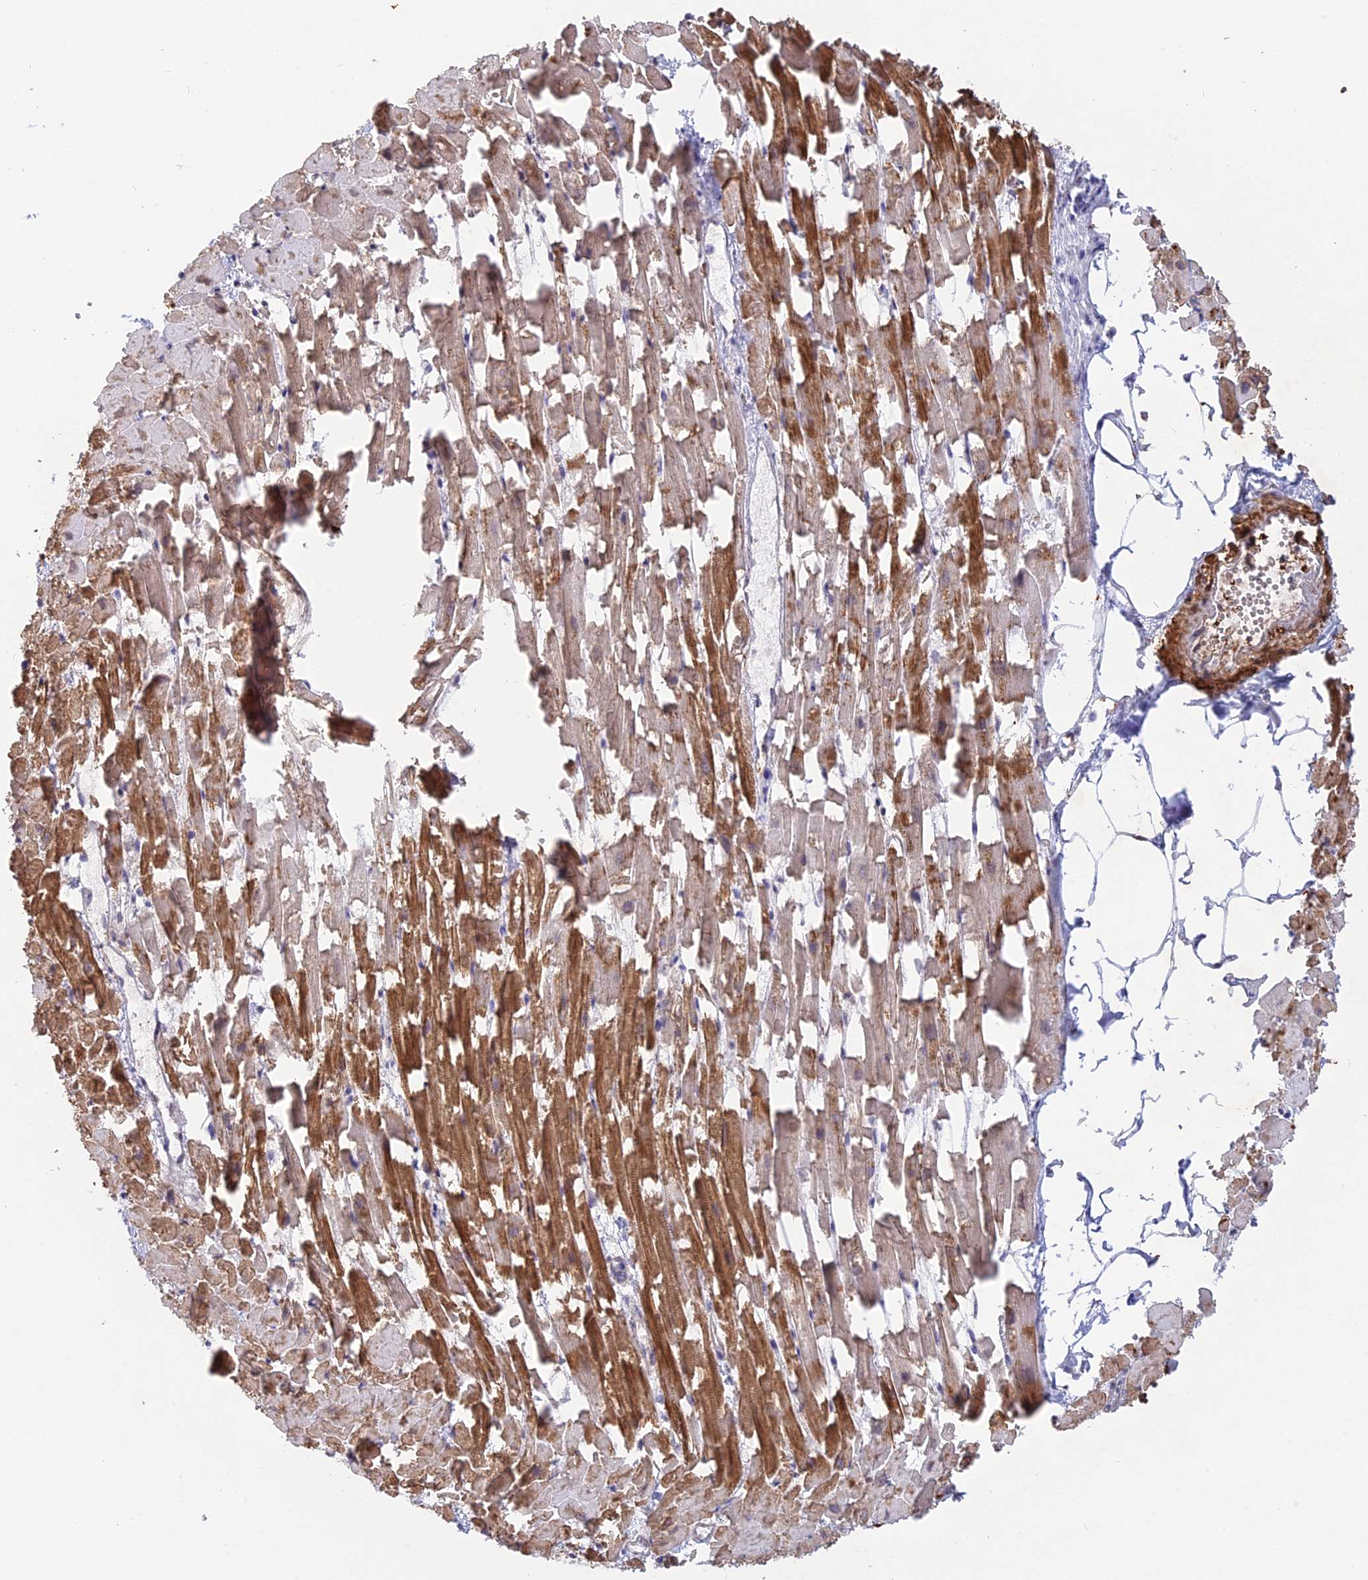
{"staining": {"intensity": "strong", "quantity": ">75%", "location": "cytoplasmic/membranous"}, "tissue": "heart muscle", "cell_type": "Cardiomyocytes", "image_type": "normal", "snomed": [{"axis": "morphology", "description": "Normal tissue, NOS"}, {"axis": "topography", "description": "Heart"}], "caption": "Immunohistochemical staining of benign heart muscle shows >75% levels of strong cytoplasmic/membranous protein staining in approximately >75% of cardiomyocytes. (Stains: DAB (3,3'-diaminobenzidine) in brown, nuclei in blue, Microscopy: brightfield microscopy at high magnification).", "gene": "CCDC154", "patient": {"sex": "female", "age": 64}}